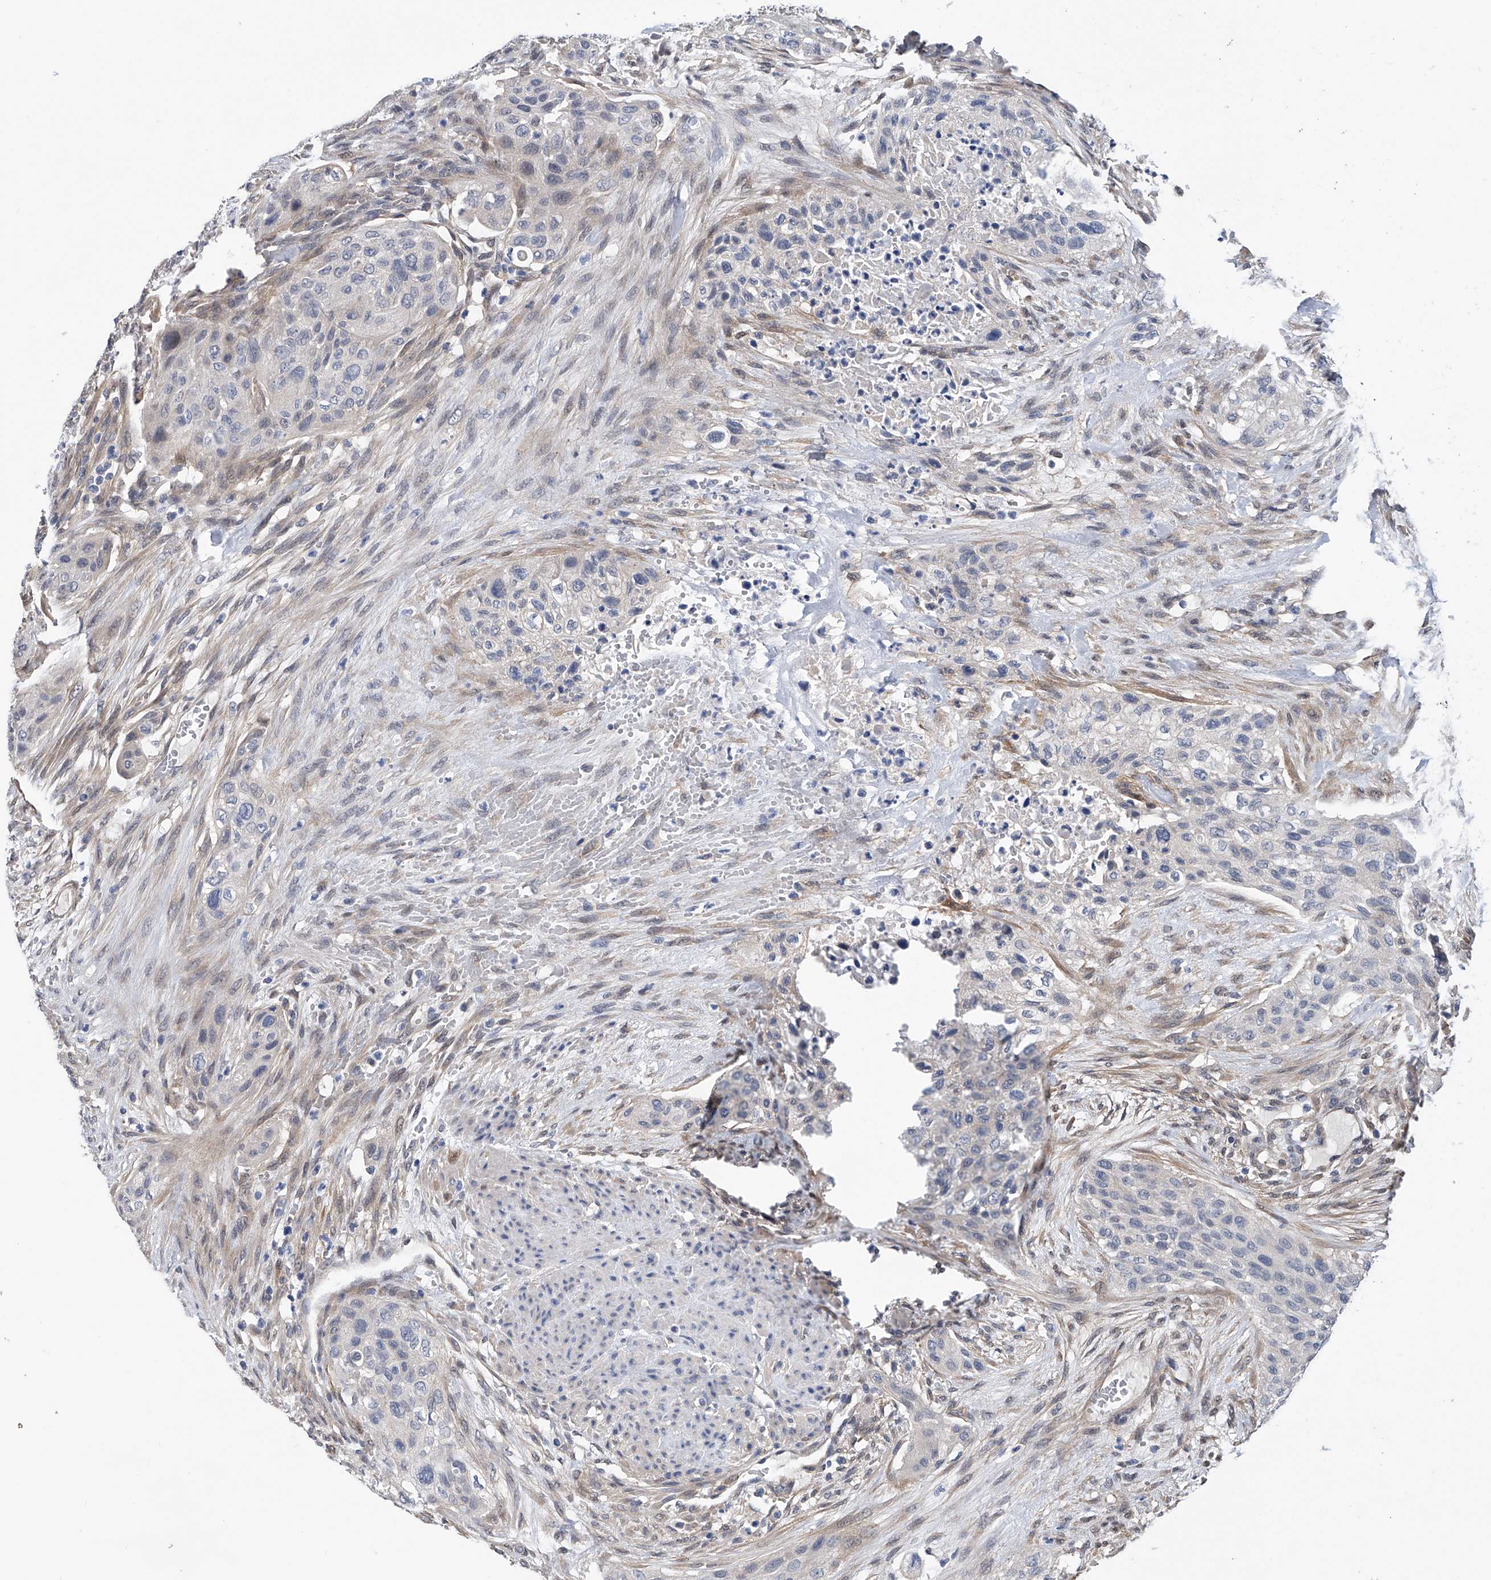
{"staining": {"intensity": "negative", "quantity": "none", "location": "none"}, "tissue": "urothelial cancer", "cell_type": "Tumor cells", "image_type": "cancer", "snomed": [{"axis": "morphology", "description": "Urothelial carcinoma, High grade"}, {"axis": "topography", "description": "Urinary bladder"}], "caption": "There is no significant positivity in tumor cells of urothelial cancer.", "gene": "PGM3", "patient": {"sex": "male", "age": 35}}